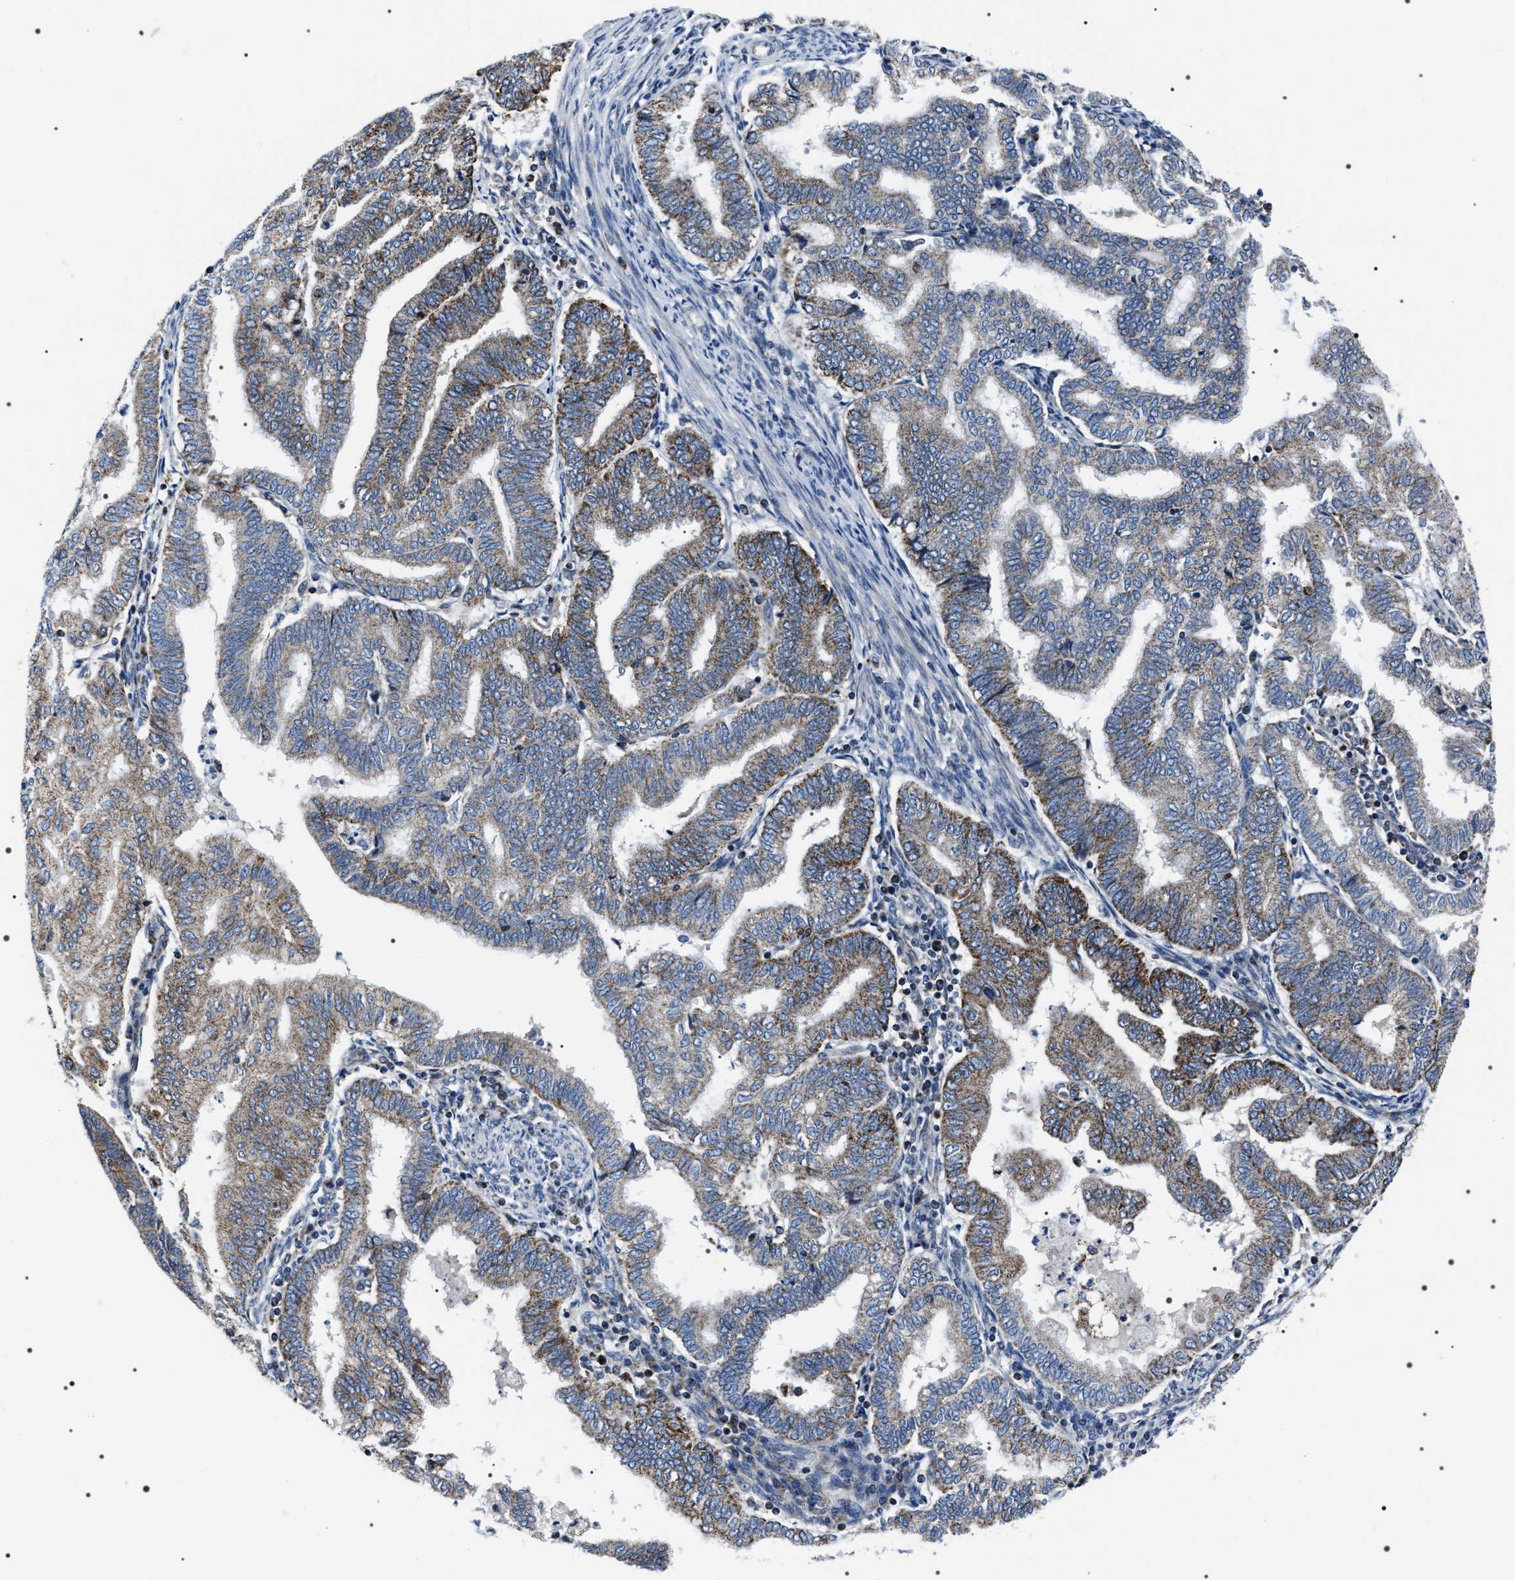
{"staining": {"intensity": "moderate", "quantity": ">75%", "location": "cytoplasmic/membranous"}, "tissue": "endometrial cancer", "cell_type": "Tumor cells", "image_type": "cancer", "snomed": [{"axis": "morphology", "description": "Polyp, NOS"}, {"axis": "morphology", "description": "Adenocarcinoma, NOS"}, {"axis": "morphology", "description": "Adenoma, NOS"}, {"axis": "topography", "description": "Endometrium"}], "caption": "Tumor cells reveal medium levels of moderate cytoplasmic/membranous staining in approximately >75% of cells in human endometrial cancer.", "gene": "NTMT1", "patient": {"sex": "female", "age": 79}}